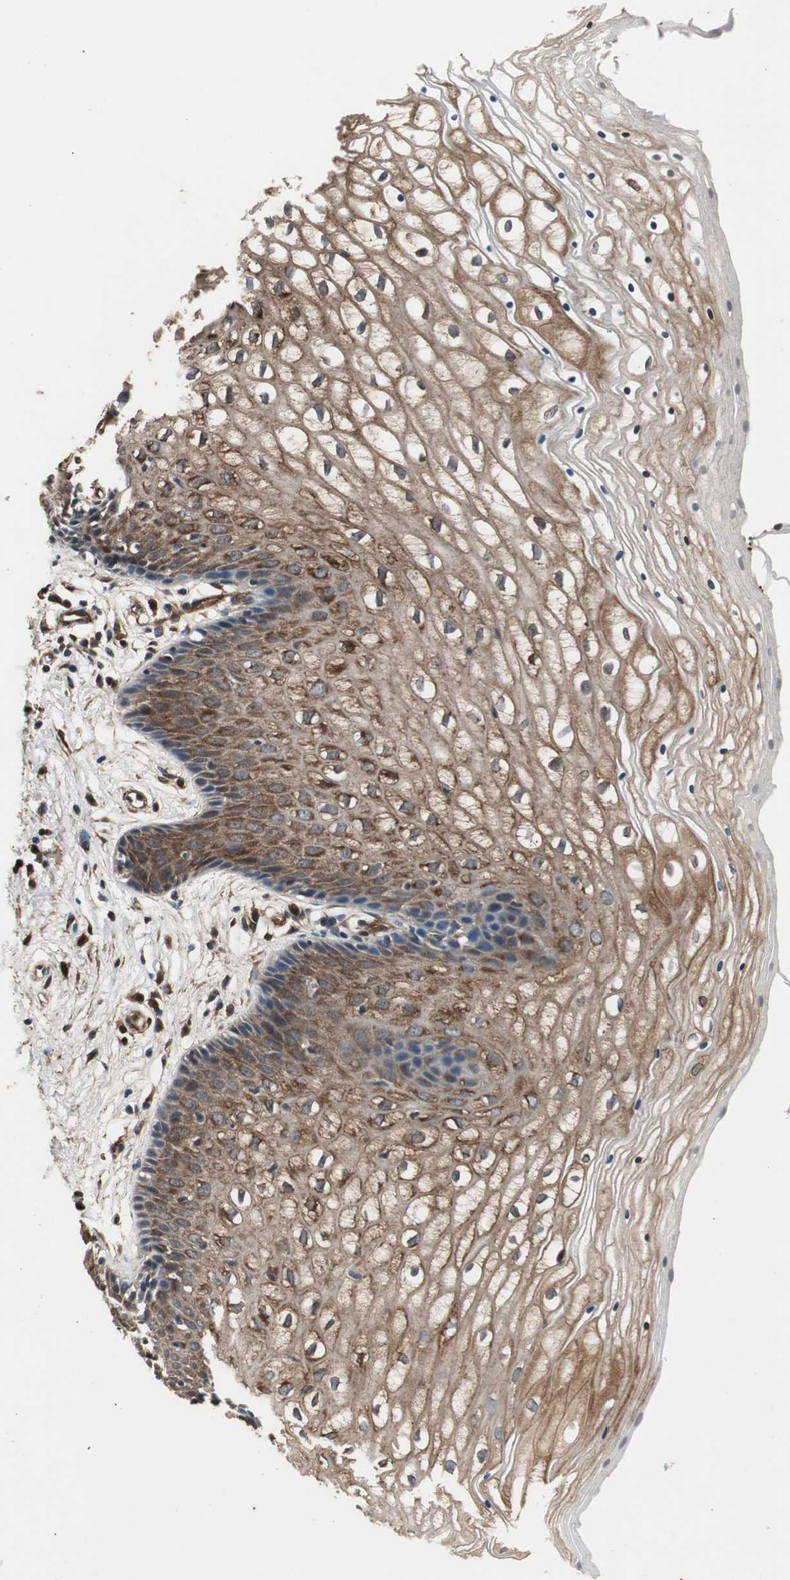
{"staining": {"intensity": "moderate", "quantity": ">75%", "location": "cytoplasmic/membranous"}, "tissue": "vagina", "cell_type": "Squamous epithelial cells", "image_type": "normal", "snomed": [{"axis": "morphology", "description": "Normal tissue, NOS"}, {"axis": "topography", "description": "Vagina"}], "caption": "Normal vagina reveals moderate cytoplasmic/membranous staining in about >75% of squamous epithelial cells, visualized by immunohistochemistry. (DAB IHC, brown staining for protein, blue staining for nuclei).", "gene": "PTPN11", "patient": {"sex": "female", "age": 34}}